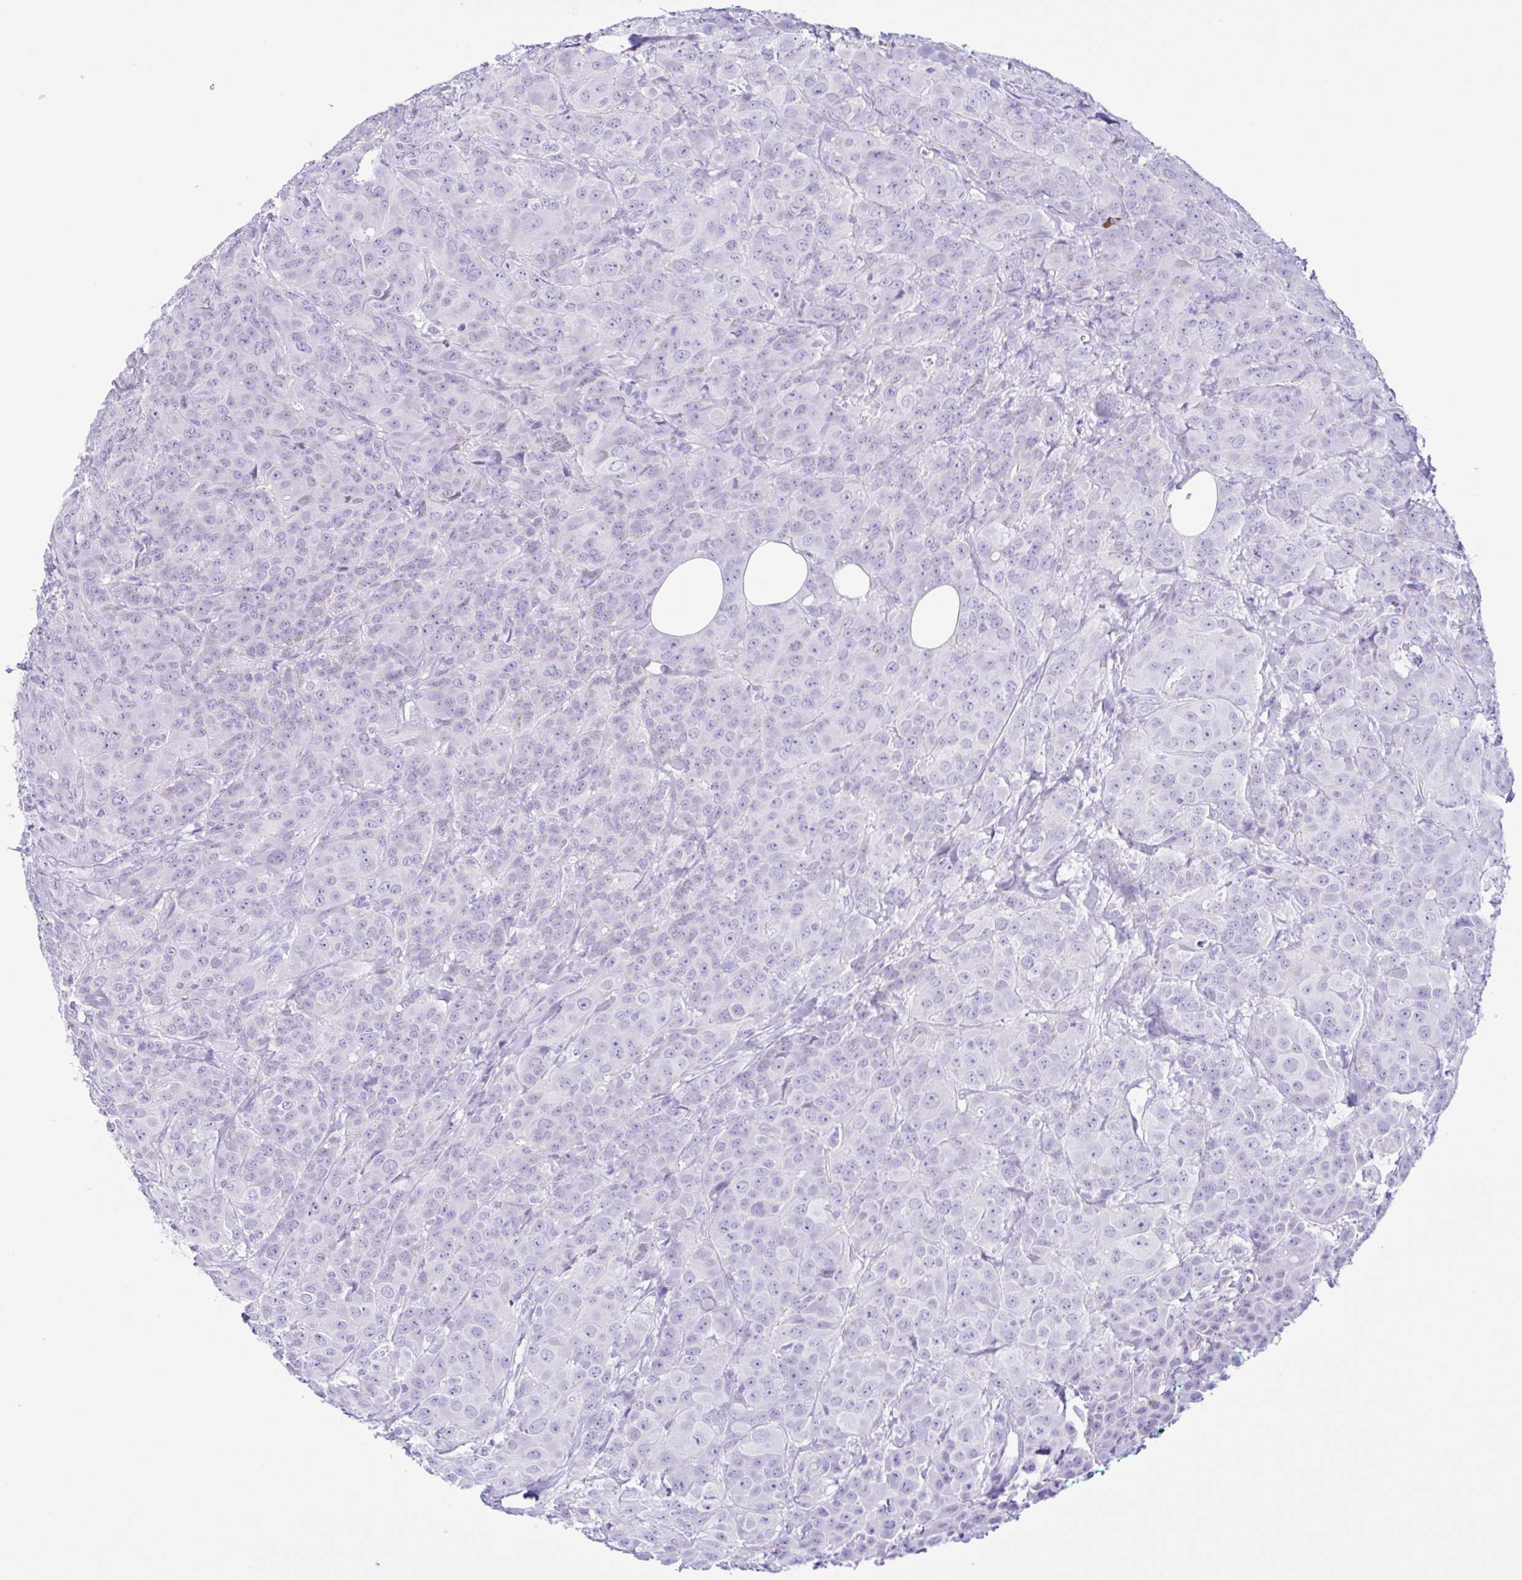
{"staining": {"intensity": "negative", "quantity": "none", "location": "none"}, "tissue": "breast cancer", "cell_type": "Tumor cells", "image_type": "cancer", "snomed": [{"axis": "morphology", "description": "Normal tissue, NOS"}, {"axis": "morphology", "description": "Duct carcinoma"}, {"axis": "topography", "description": "Breast"}], "caption": "Image shows no protein staining in tumor cells of breast intraductal carcinoma tissue.", "gene": "PIGF", "patient": {"sex": "female", "age": 43}}